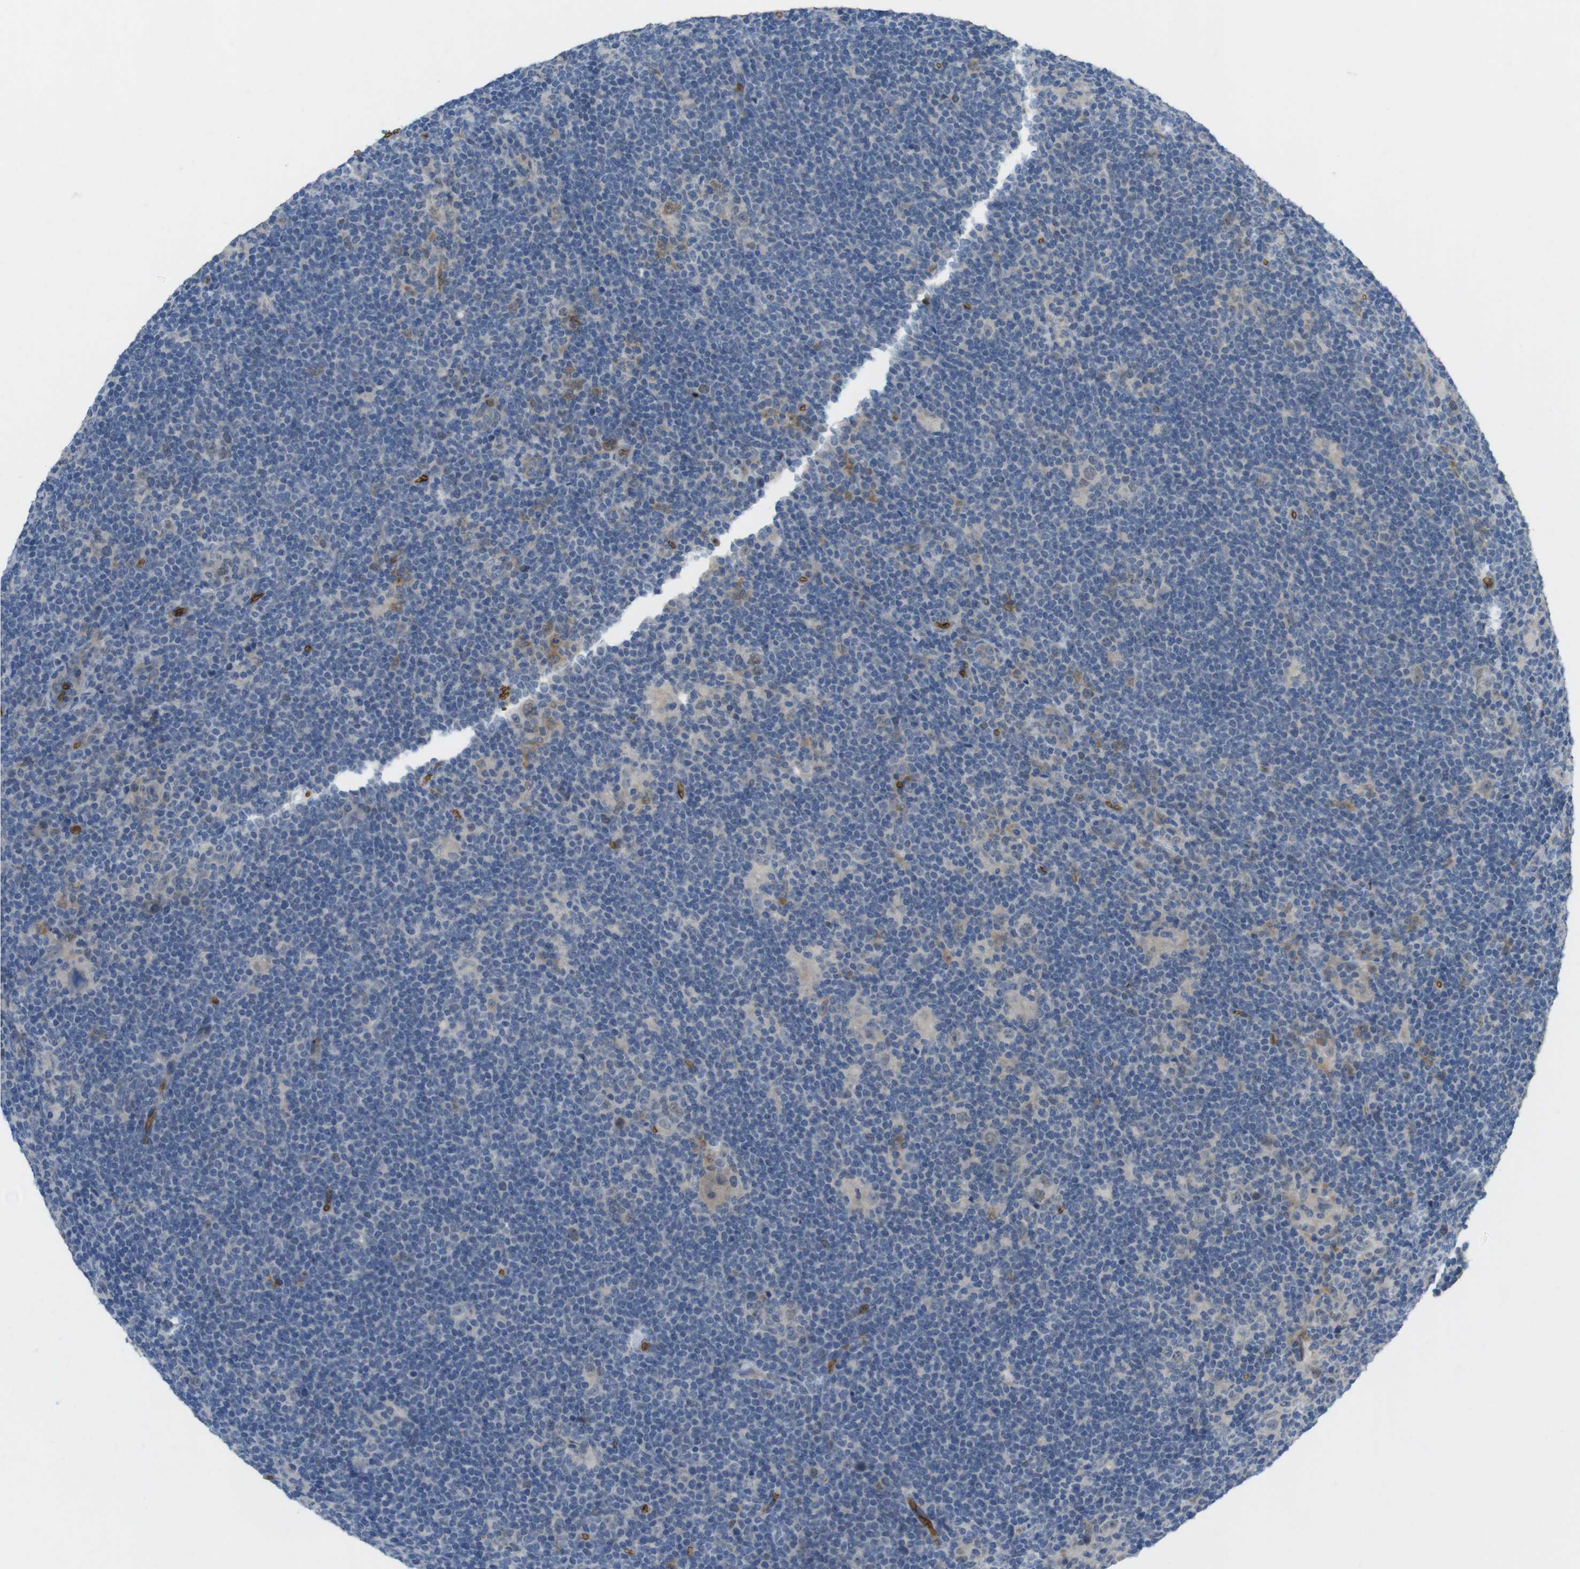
{"staining": {"intensity": "weak", "quantity": "<25%", "location": "cytoplasmic/membranous,nuclear"}, "tissue": "lymphoma", "cell_type": "Tumor cells", "image_type": "cancer", "snomed": [{"axis": "morphology", "description": "Hodgkin's disease, NOS"}, {"axis": "topography", "description": "Lymph node"}], "caption": "The image exhibits no significant expression in tumor cells of Hodgkin's disease.", "gene": "GYPA", "patient": {"sex": "female", "age": 57}}